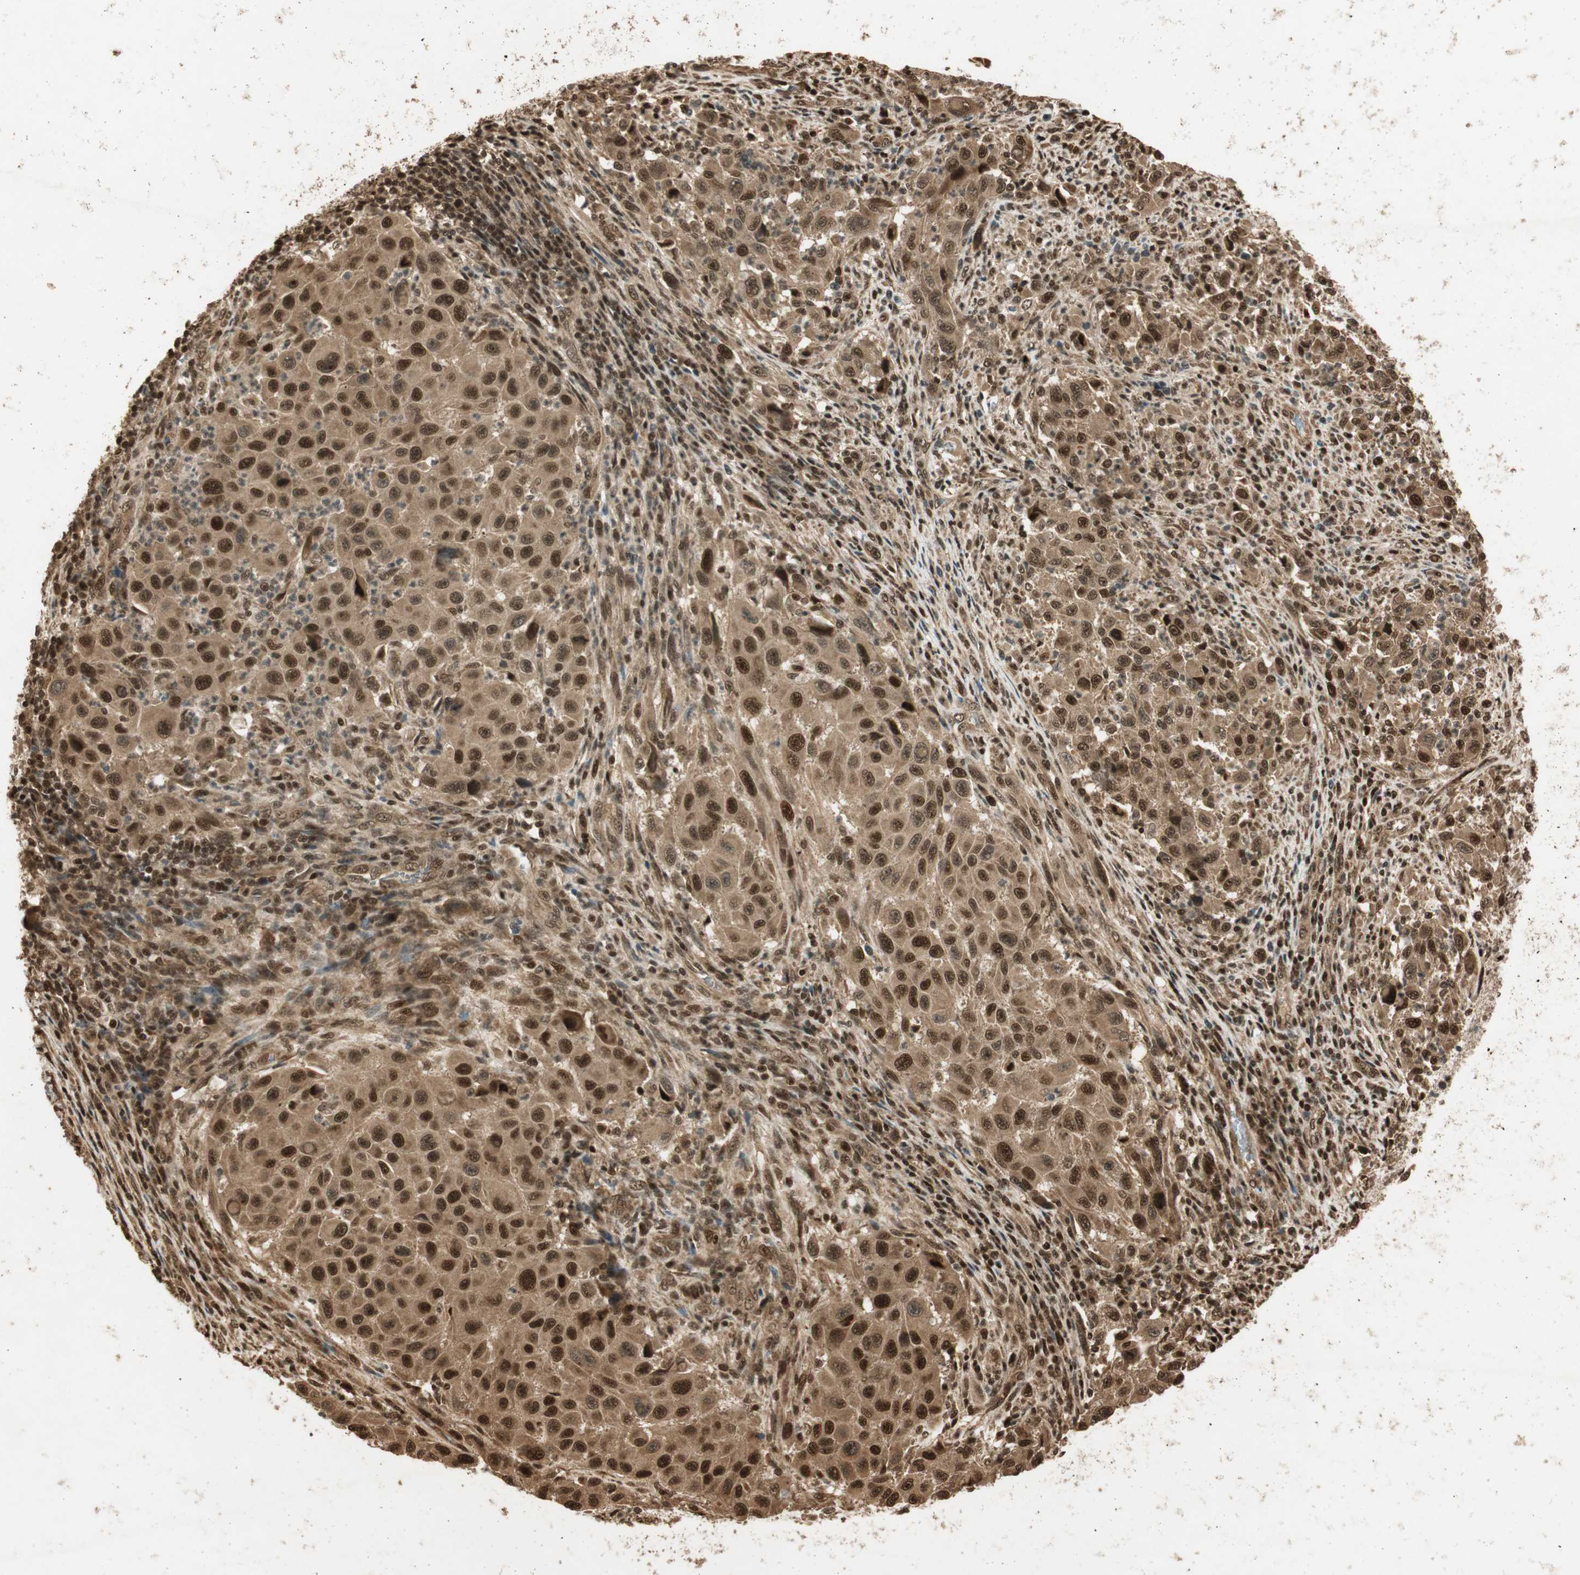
{"staining": {"intensity": "strong", "quantity": ">75%", "location": "cytoplasmic/membranous,nuclear"}, "tissue": "melanoma", "cell_type": "Tumor cells", "image_type": "cancer", "snomed": [{"axis": "morphology", "description": "Malignant melanoma, Metastatic site"}, {"axis": "topography", "description": "Lymph node"}], "caption": "A brown stain labels strong cytoplasmic/membranous and nuclear staining of a protein in malignant melanoma (metastatic site) tumor cells.", "gene": "RPA3", "patient": {"sex": "male", "age": 61}}